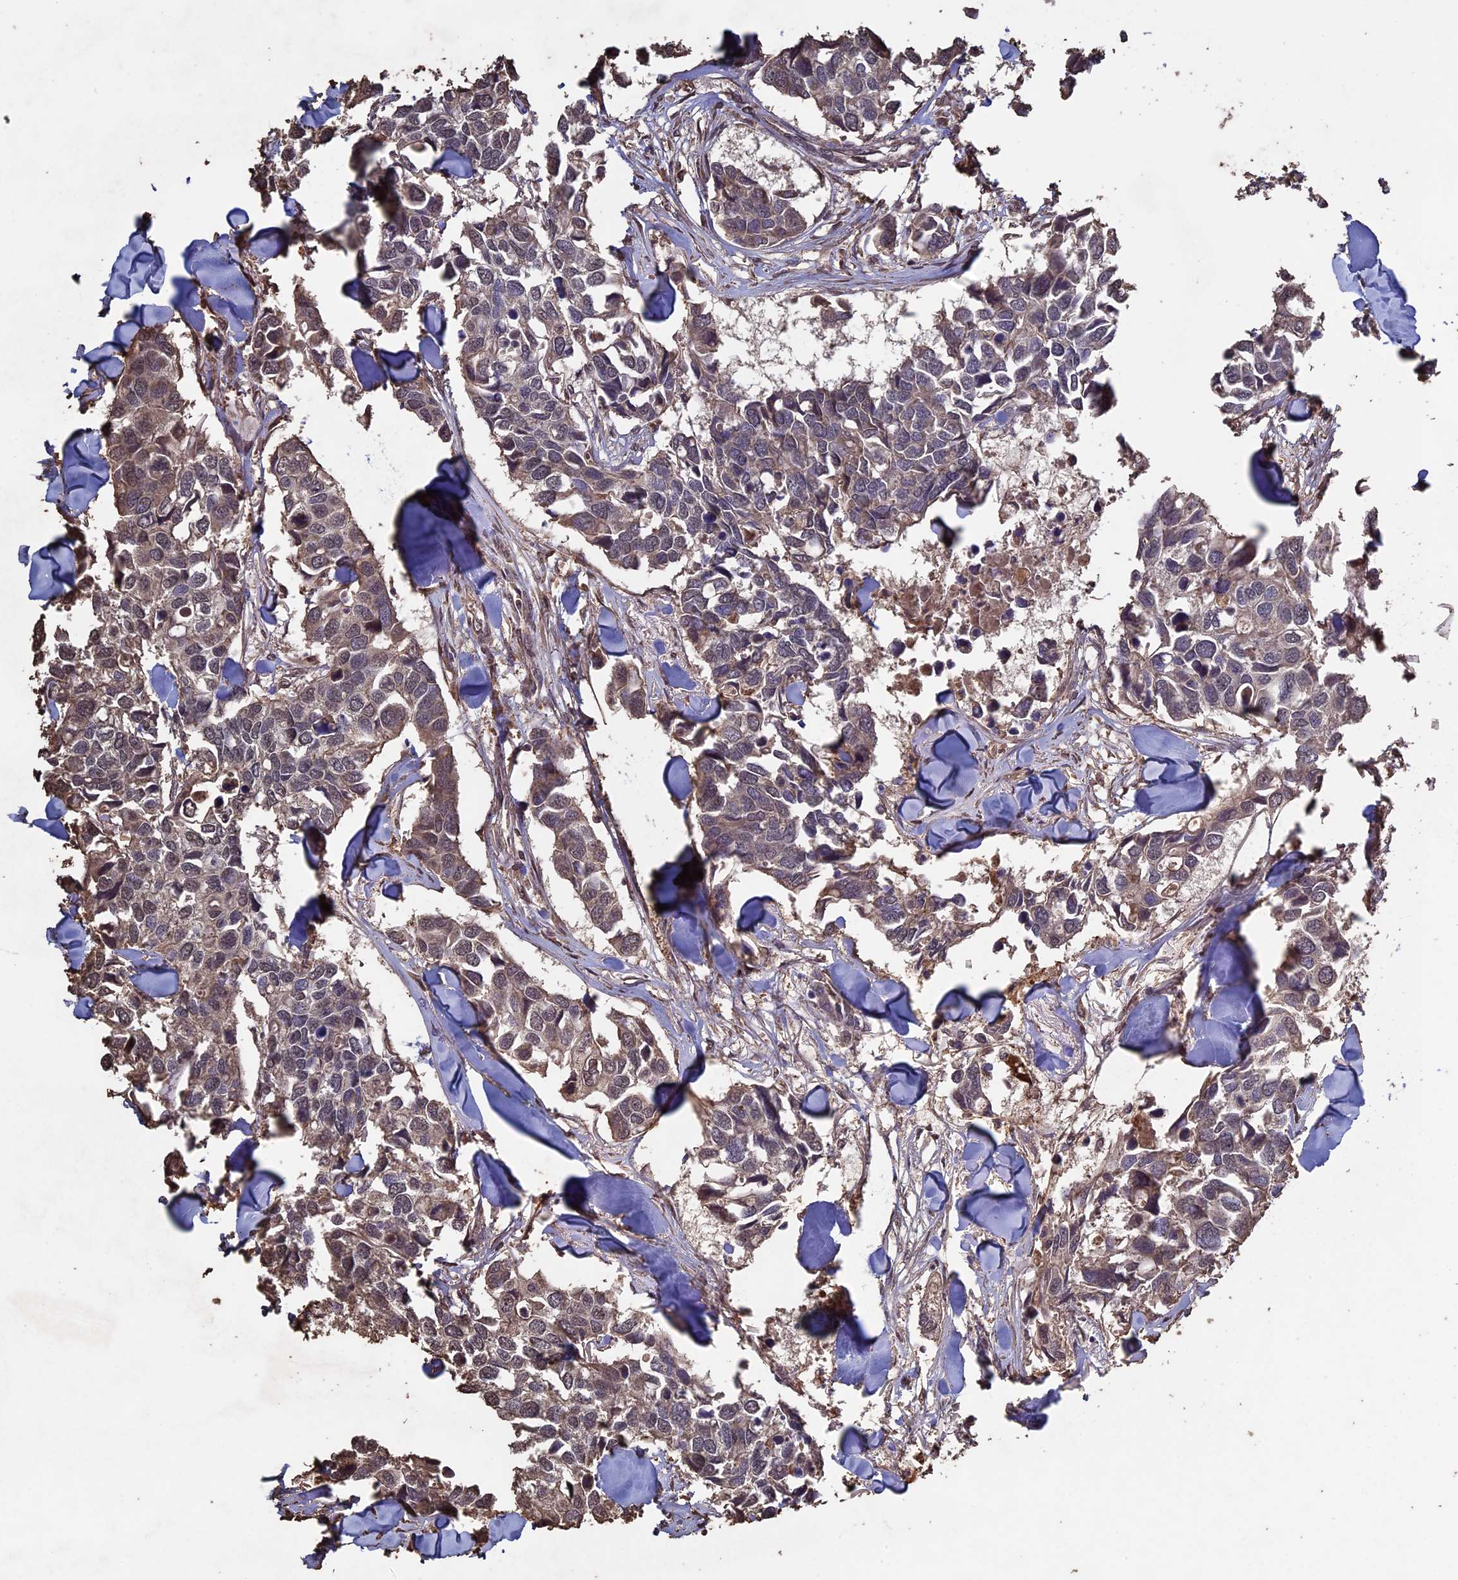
{"staining": {"intensity": "weak", "quantity": "<25%", "location": "cytoplasmic/membranous"}, "tissue": "breast cancer", "cell_type": "Tumor cells", "image_type": "cancer", "snomed": [{"axis": "morphology", "description": "Duct carcinoma"}, {"axis": "topography", "description": "Breast"}], "caption": "DAB (3,3'-diaminobenzidine) immunohistochemical staining of breast intraductal carcinoma demonstrates no significant expression in tumor cells.", "gene": "HUNK", "patient": {"sex": "female", "age": 83}}